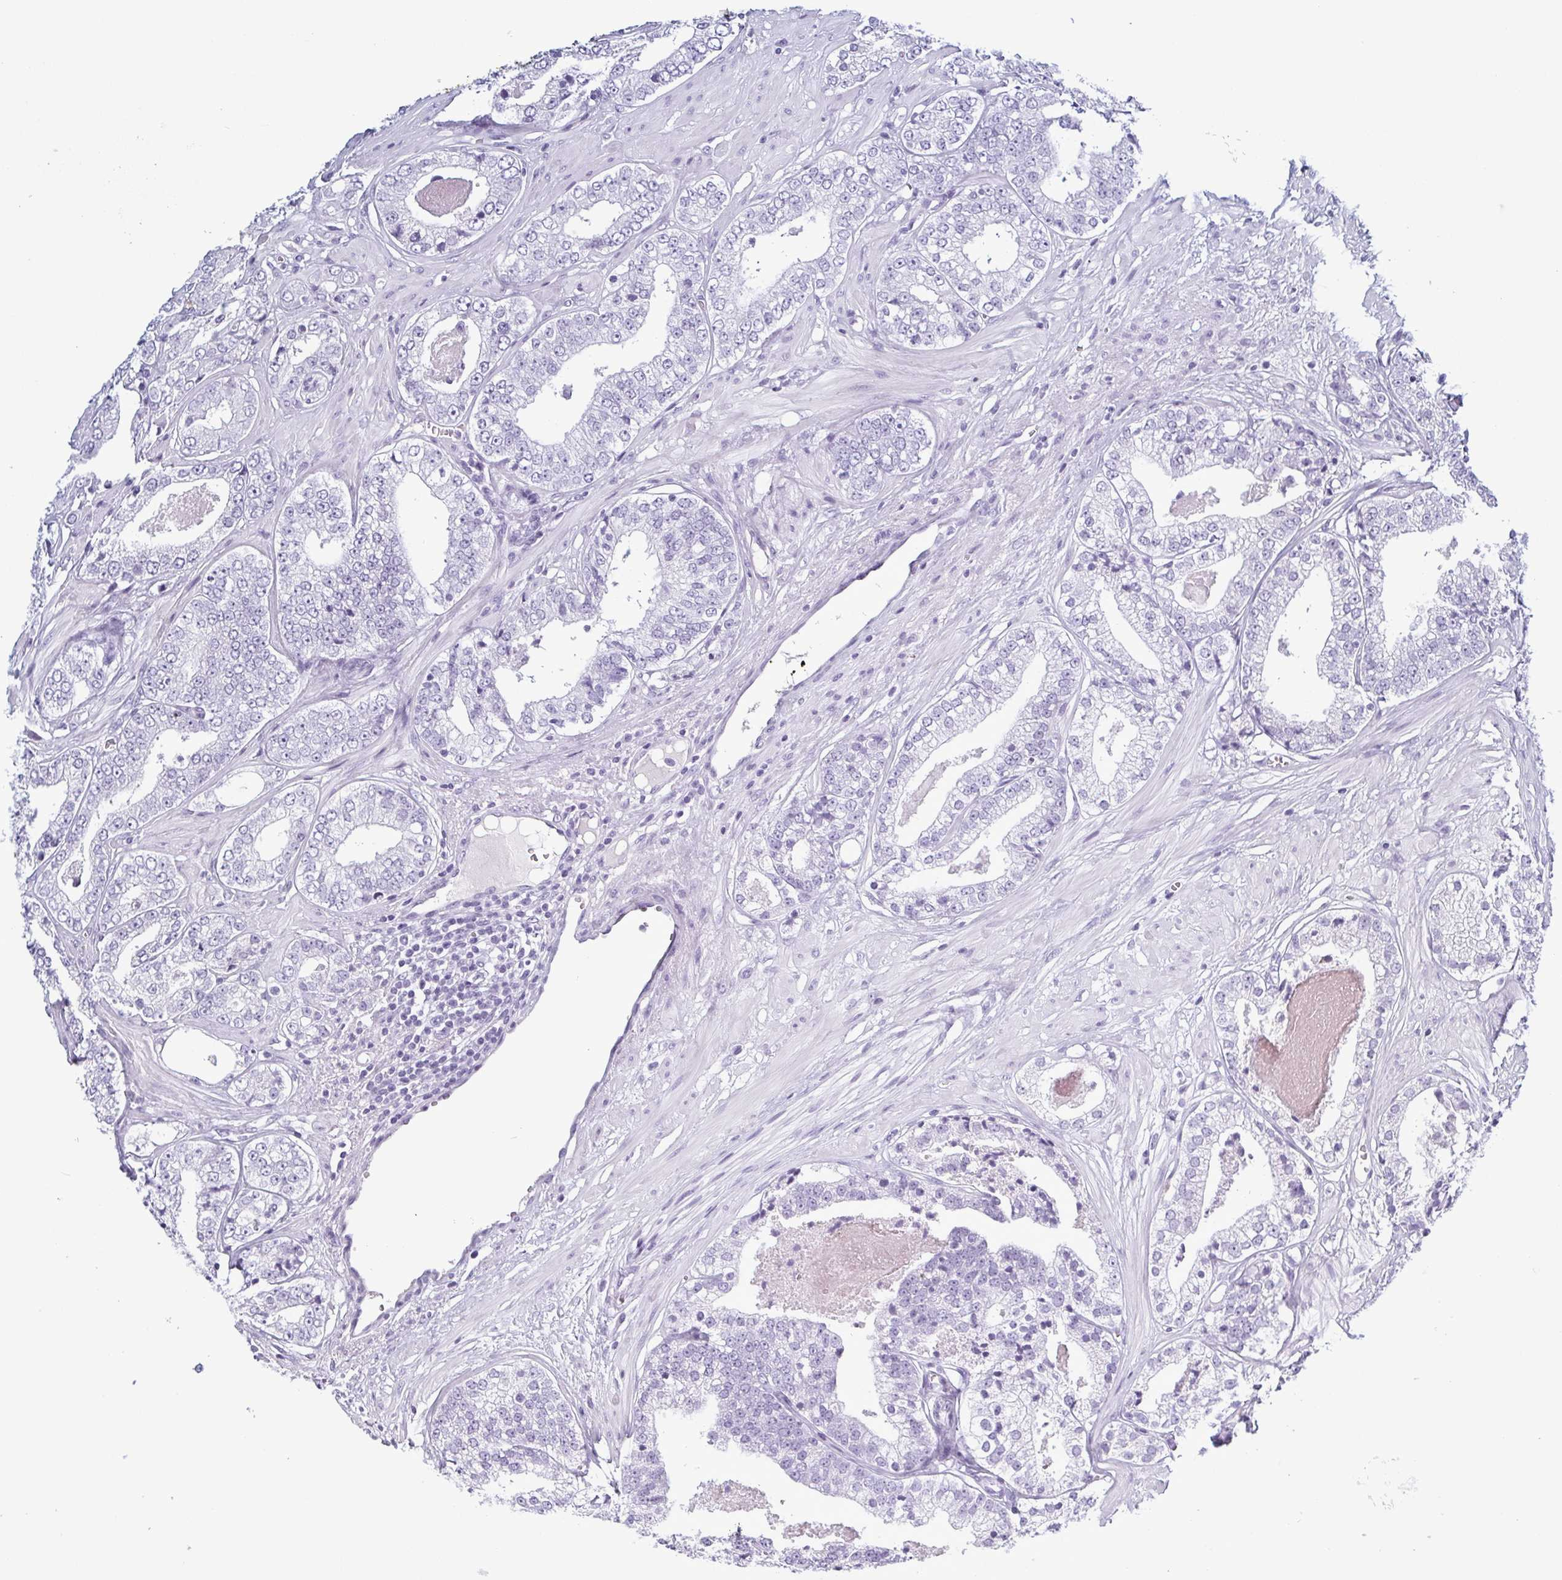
{"staining": {"intensity": "negative", "quantity": "none", "location": "none"}, "tissue": "prostate cancer", "cell_type": "Tumor cells", "image_type": "cancer", "snomed": [{"axis": "morphology", "description": "Adenocarcinoma, Low grade"}, {"axis": "topography", "description": "Prostate"}], "caption": "This micrograph is of low-grade adenocarcinoma (prostate) stained with immunohistochemistry to label a protein in brown with the nuclei are counter-stained blue. There is no staining in tumor cells.", "gene": "KRT10", "patient": {"sex": "male", "age": 60}}